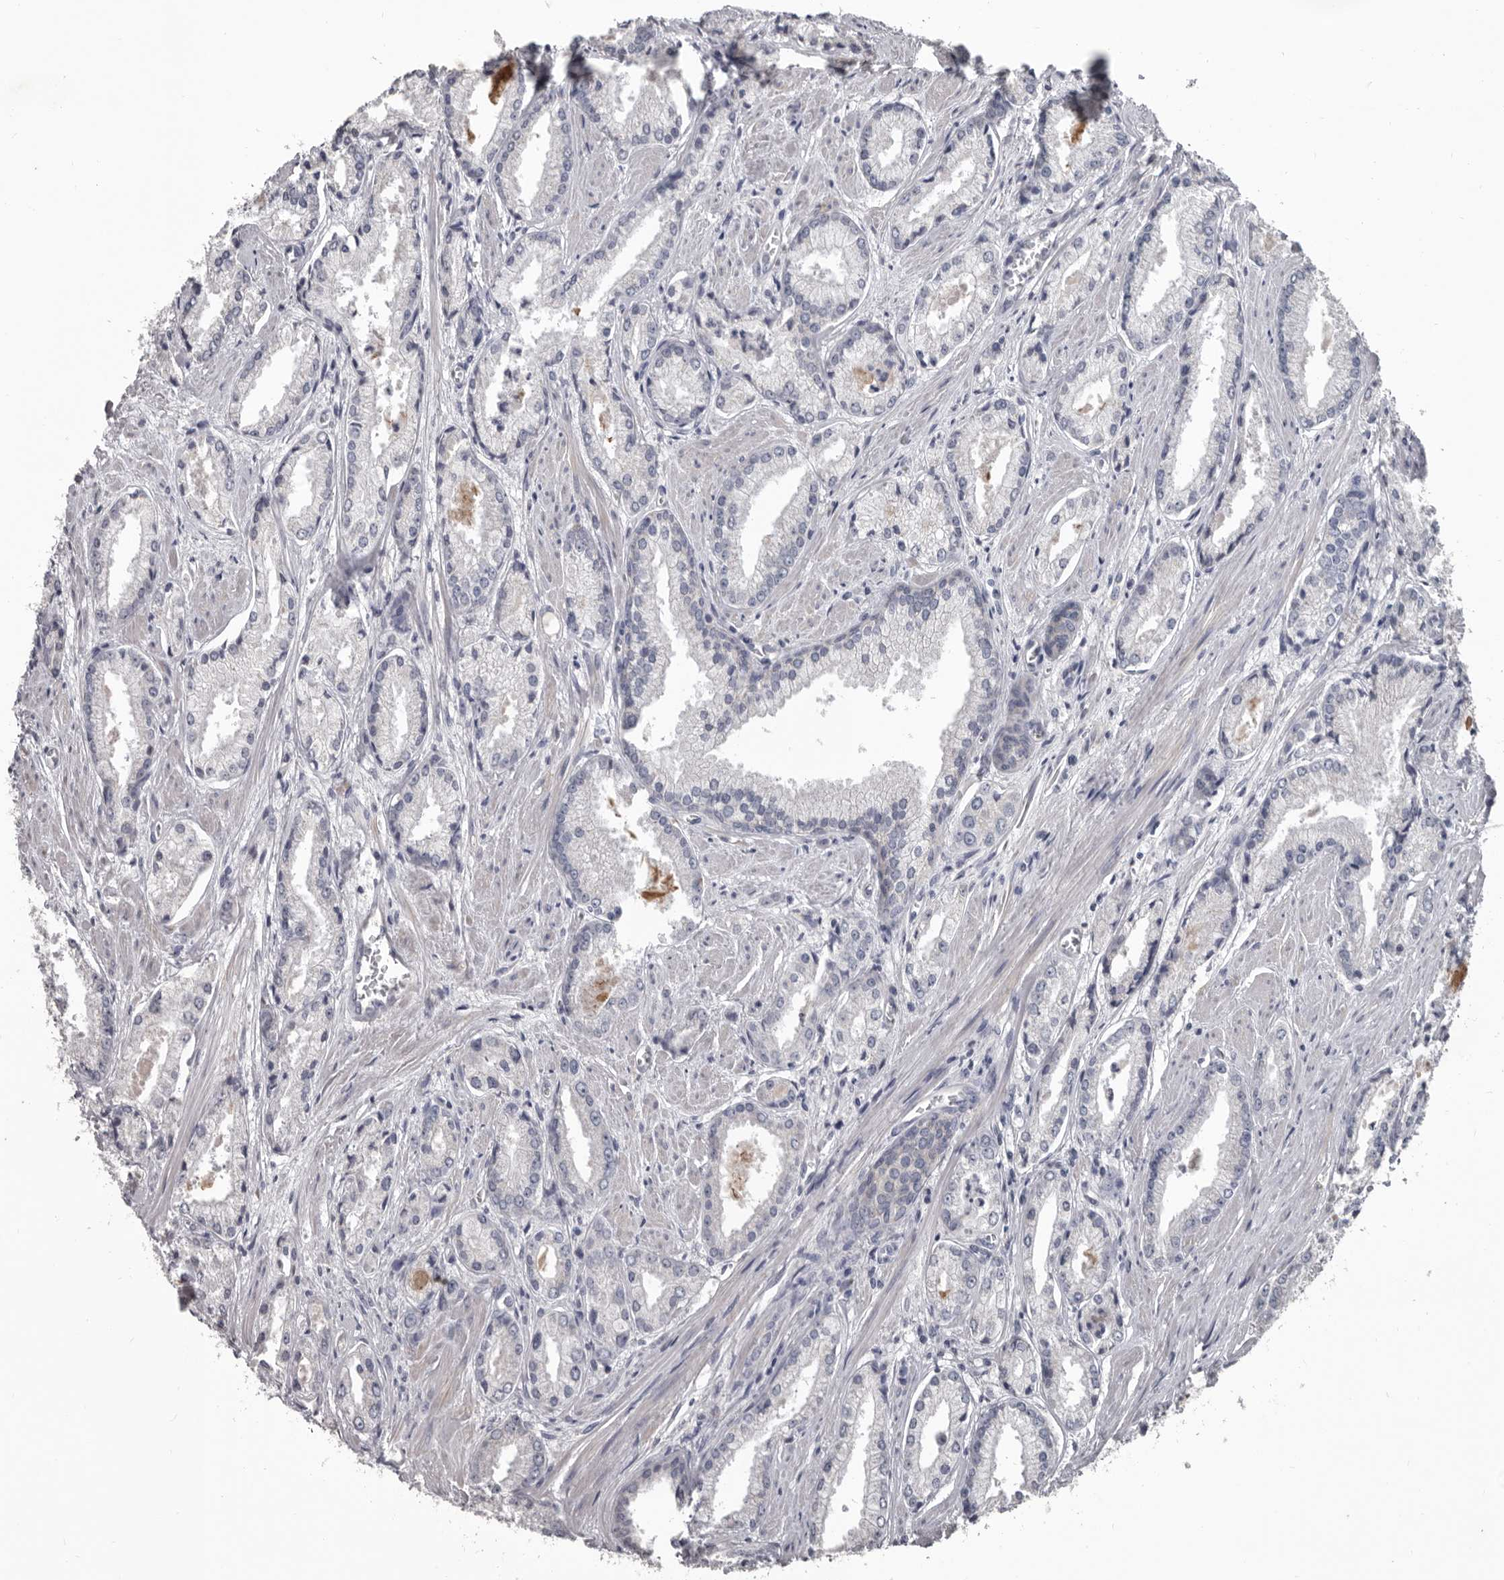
{"staining": {"intensity": "negative", "quantity": "none", "location": "none"}, "tissue": "prostate cancer", "cell_type": "Tumor cells", "image_type": "cancer", "snomed": [{"axis": "morphology", "description": "Adenocarcinoma, Low grade"}, {"axis": "topography", "description": "Prostate"}], "caption": "Immunohistochemical staining of adenocarcinoma (low-grade) (prostate) shows no significant positivity in tumor cells.", "gene": "ALDH5A1", "patient": {"sex": "male", "age": 54}}